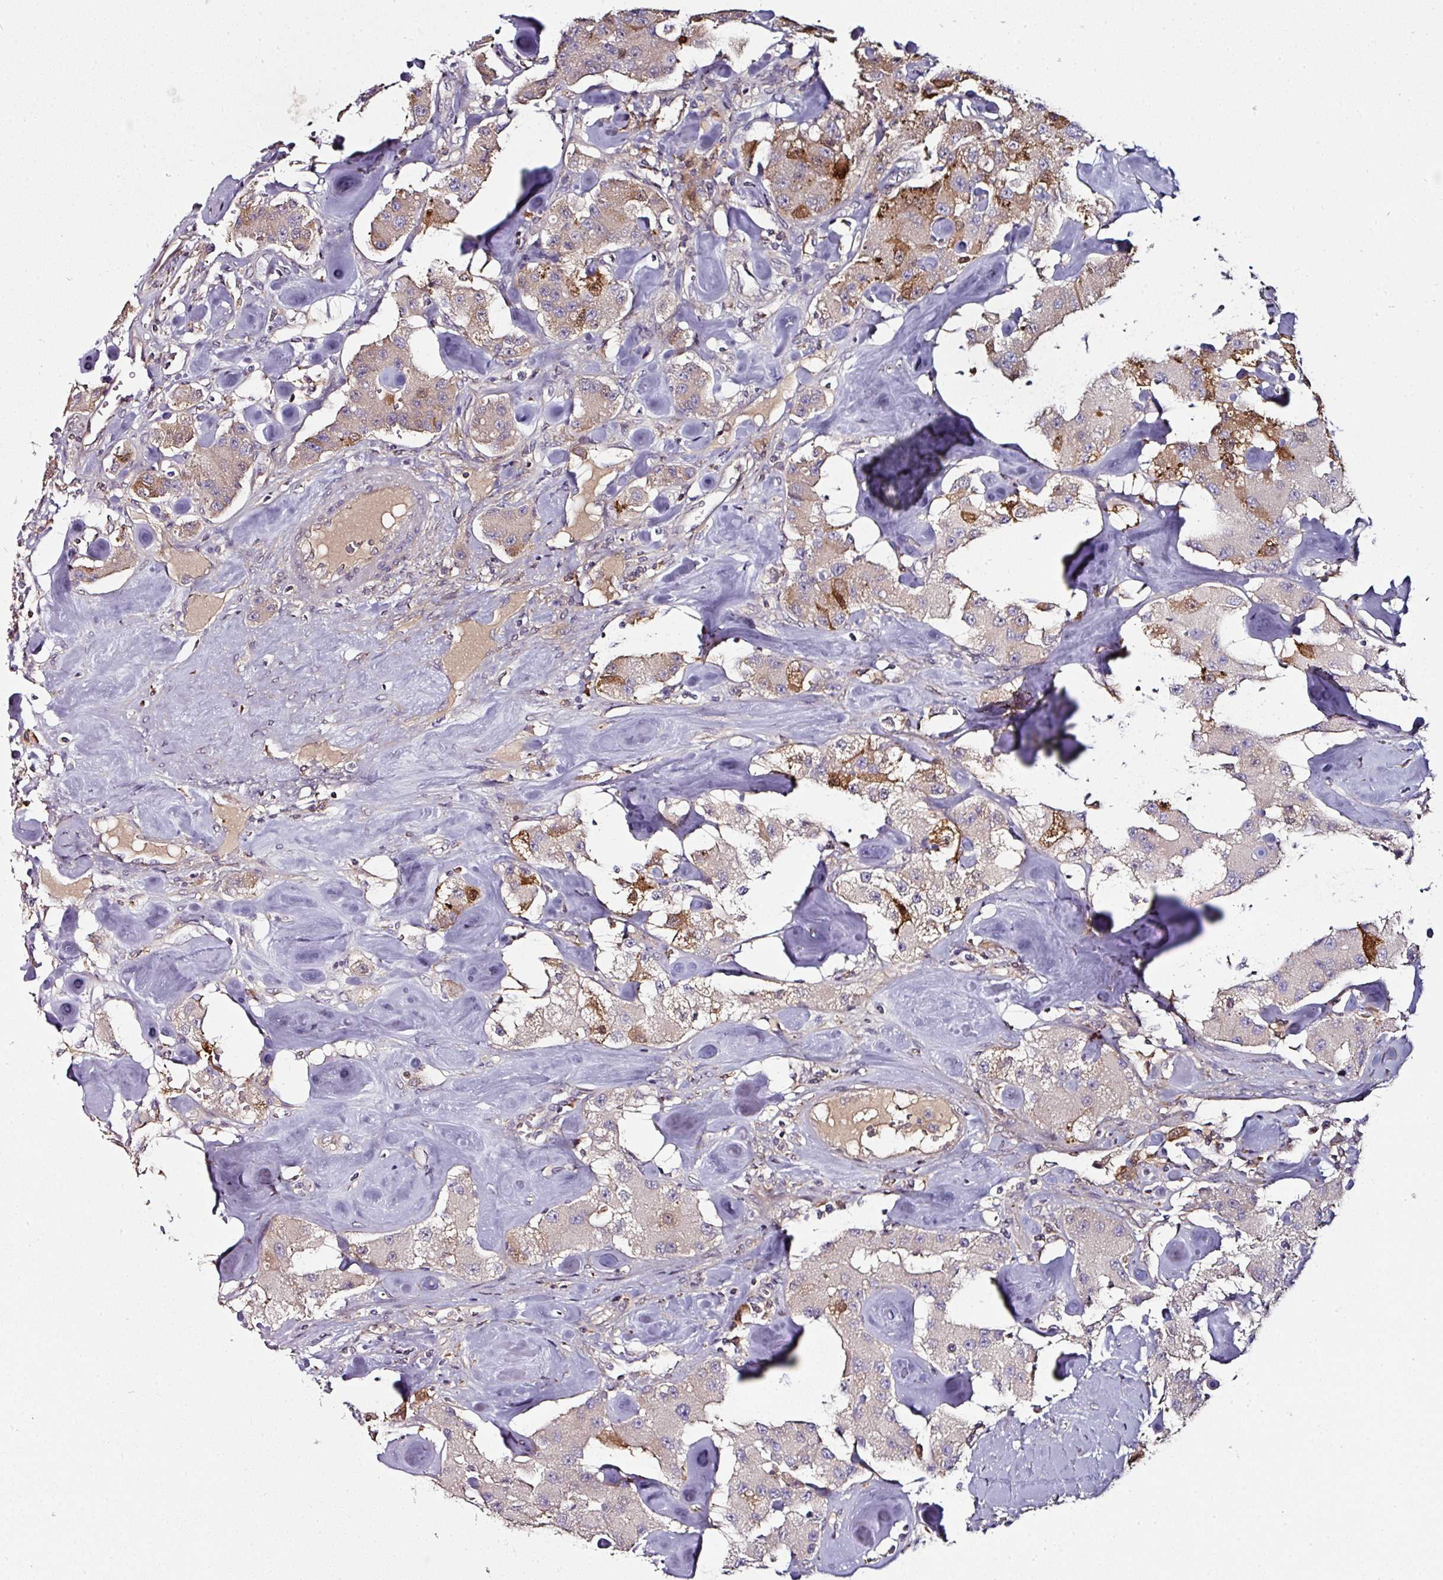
{"staining": {"intensity": "moderate", "quantity": "<25%", "location": "cytoplasmic/membranous"}, "tissue": "carcinoid", "cell_type": "Tumor cells", "image_type": "cancer", "snomed": [{"axis": "morphology", "description": "Carcinoid, malignant, NOS"}, {"axis": "topography", "description": "Pancreas"}], "caption": "Brown immunohistochemical staining in human carcinoid (malignant) shows moderate cytoplasmic/membranous positivity in approximately <25% of tumor cells.", "gene": "CTDSP2", "patient": {"sex": "male", "age": 41}}